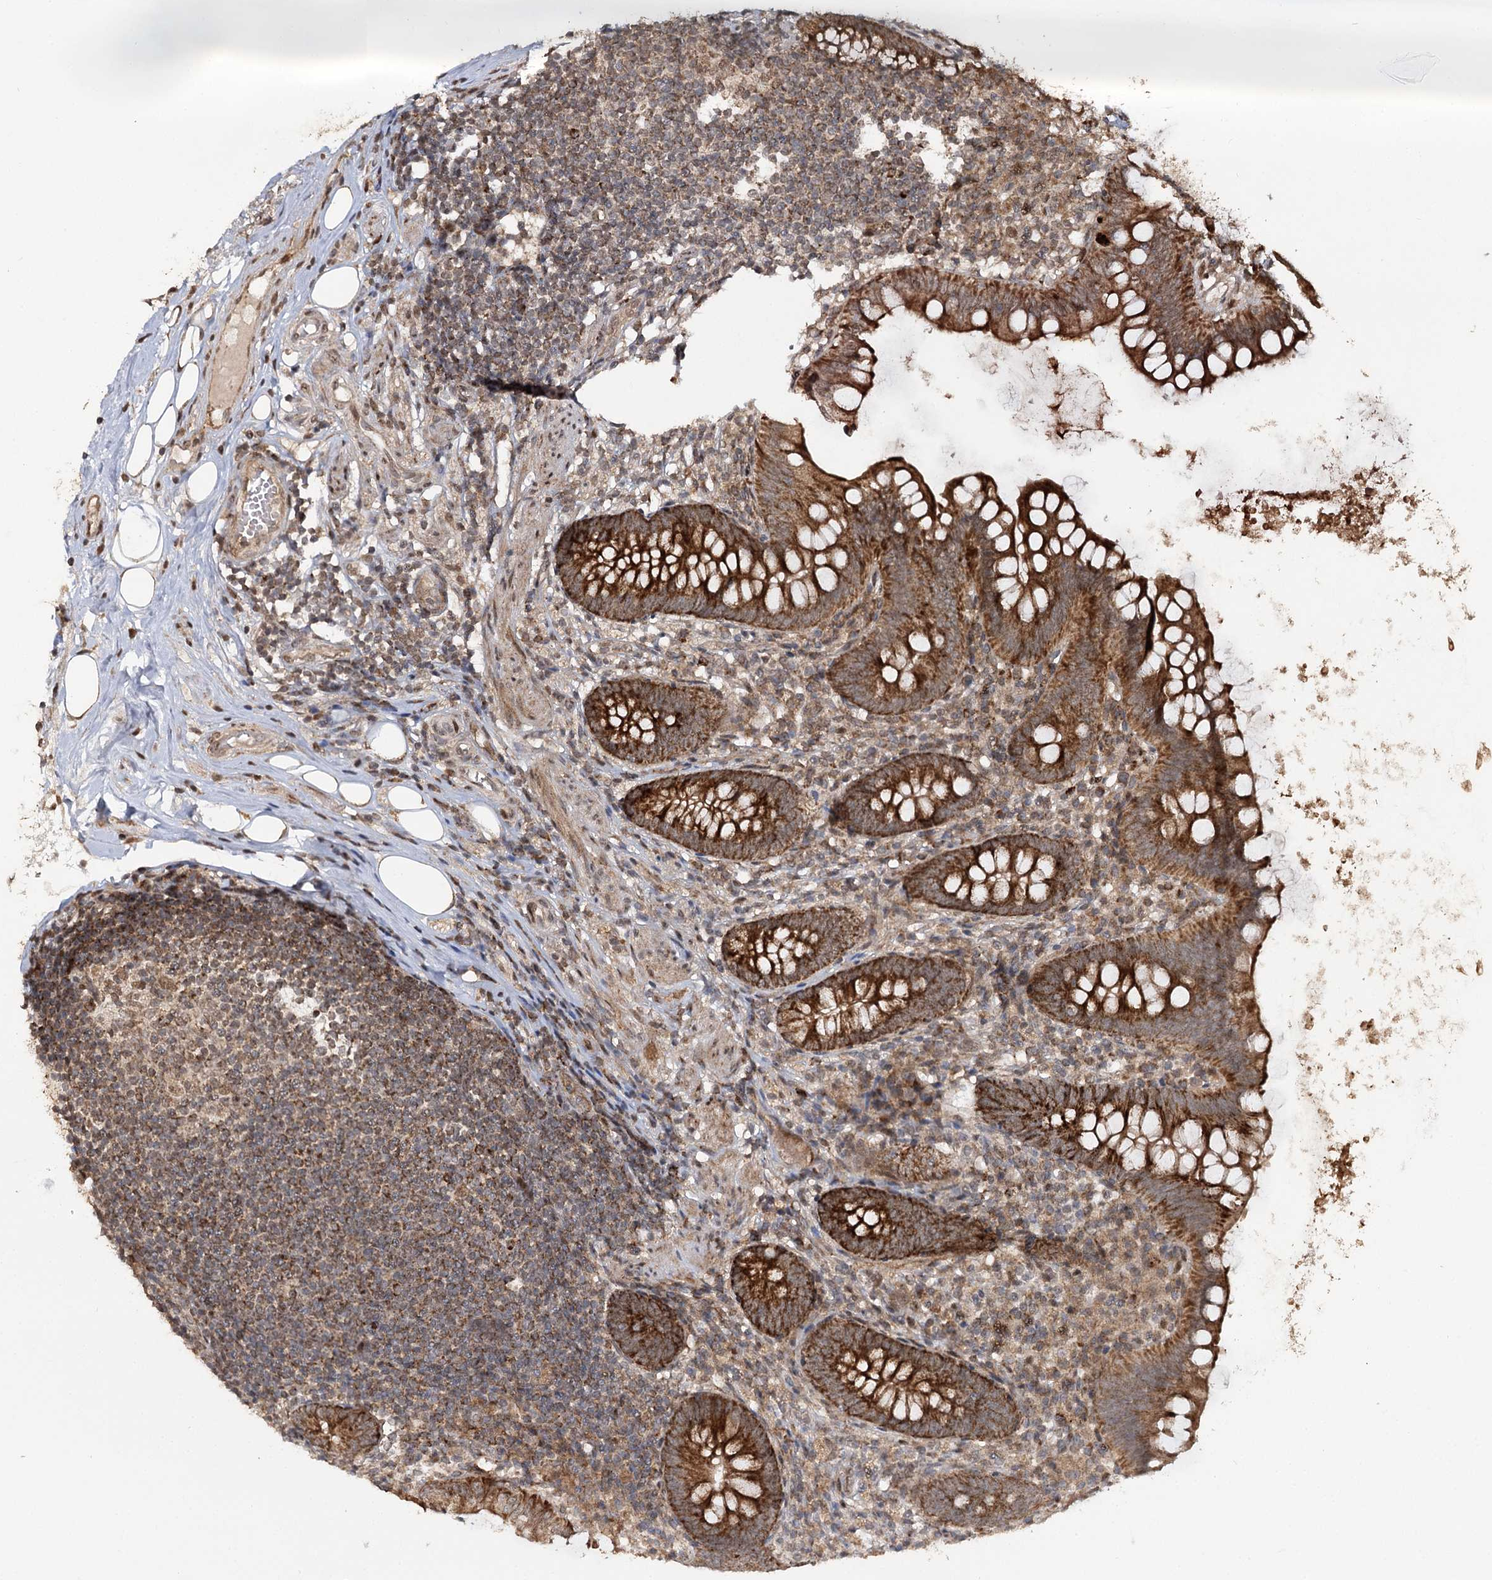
{"staining": {"intensity": "strong", "quantity": ">75%", "location": "cytoplasmic/membranous"}, "tissue": "appendix", "cell_type": "Glandular cells", "image_type": "normal", "snomed": [{"axis": "morphology", "description": "Normal tissue, NOS"}, {"axis": "topography", "description": "Appendix"}], "caption": "The micrograph reveals immunohistochemical staining of unremarkable appendix. There is strong cytoplasmic/membranous positivity is appreciated in about >75% of glandular cells.", "gene": "ZNRF3", "patient": {"sex": "female", "age": 62}}